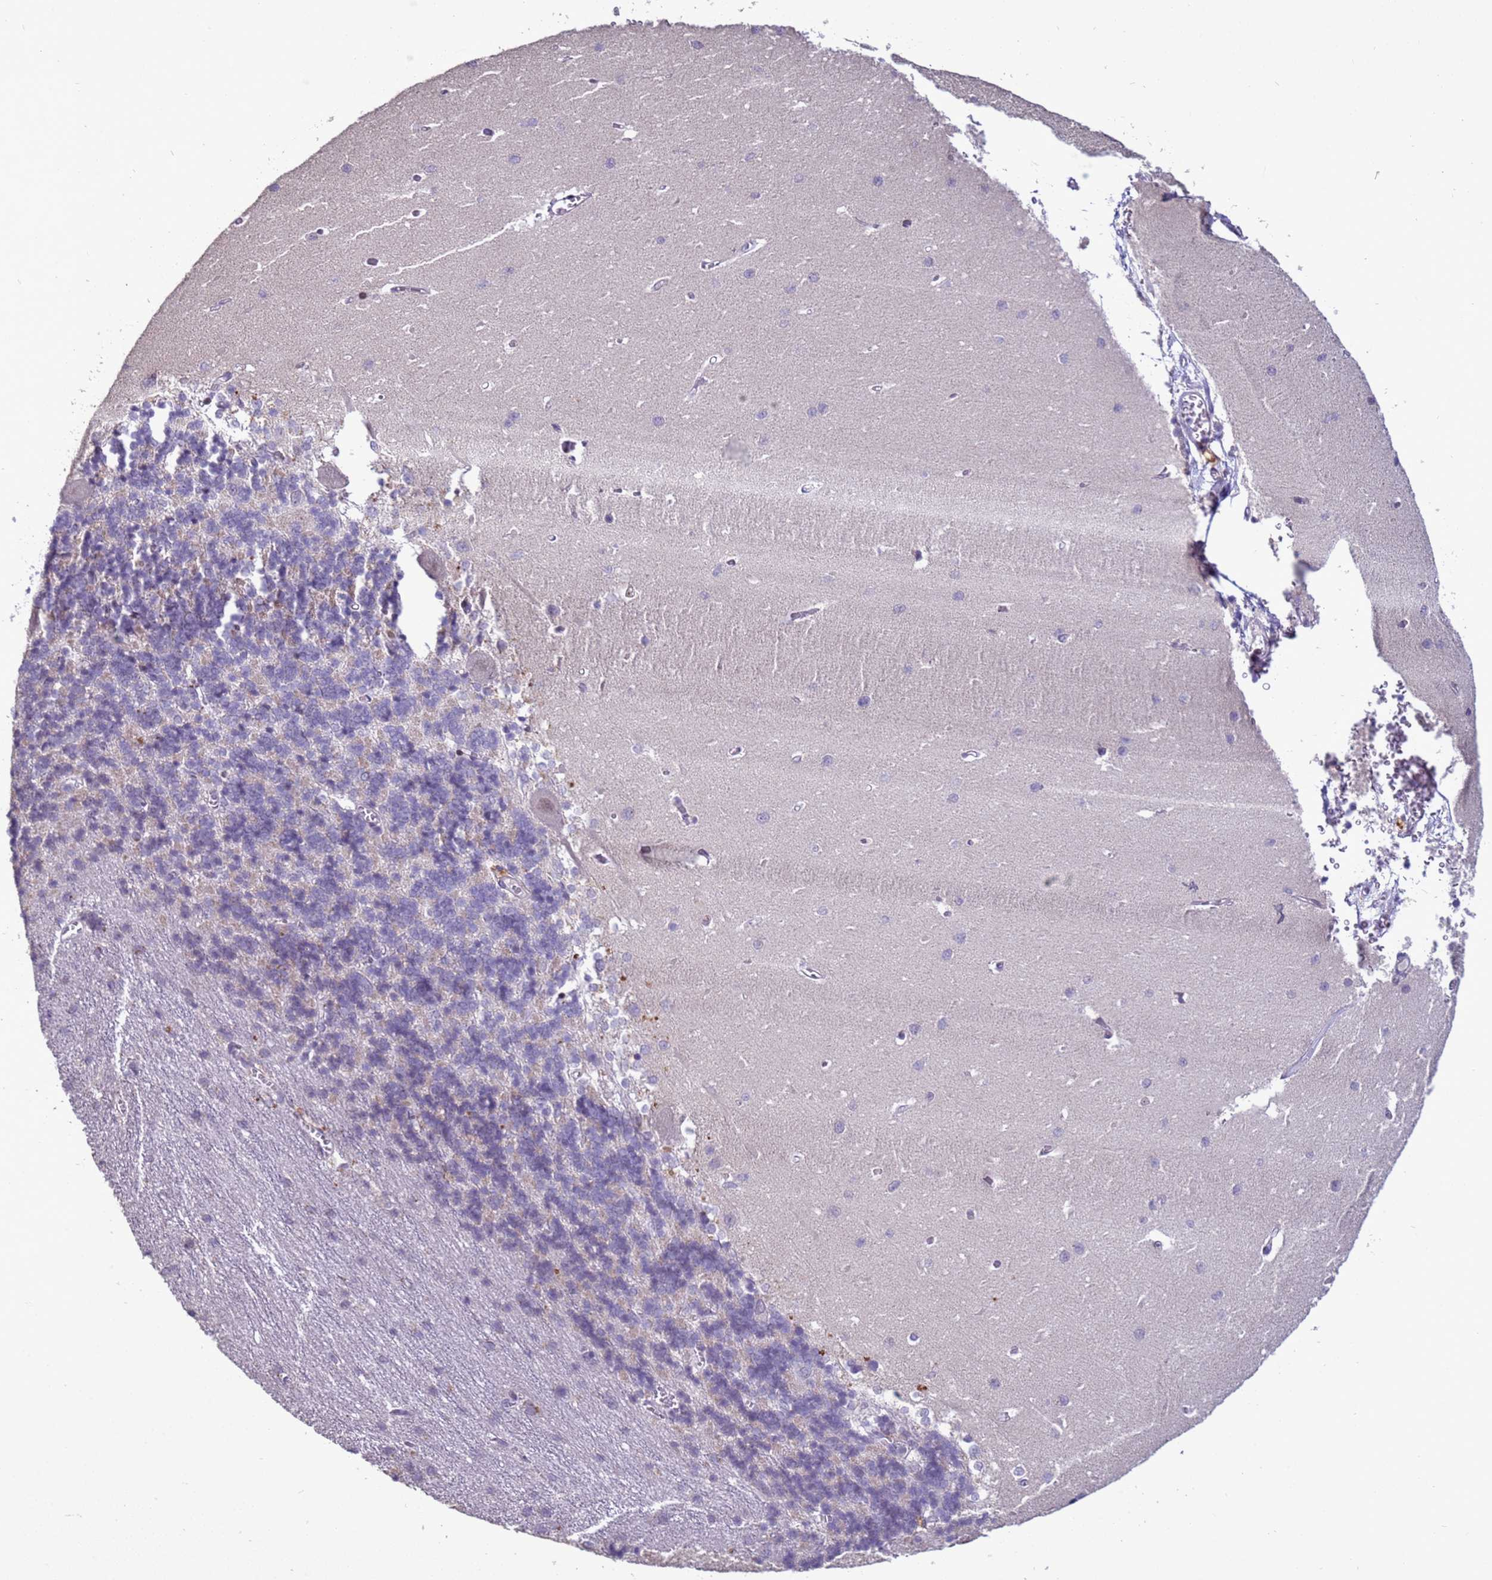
{"staining": {"intensity": "negative", "quantity": "none", "location": "none"}, "tissue": "cerebellum", "cell_type": "Cells in granular layer", "image_type": "normal", "snomed": [{"axis": "morphology", "description": "Normal tissue, NOS"}, {"axis": "topography", "description": "Cerebellum"}], "caption": "An image of cerebellum stained for a protein reveals no brown staining in cells in granular layer. The staining was performed using DAB (3,3'-diaminobenzidine) to visualize the protein expression in brown, while the nuclei were stained in blue with hematoxylin (Magnification: 20x).", "gene": "HGH1", "patient": {"sex": "male", "age": 37}}